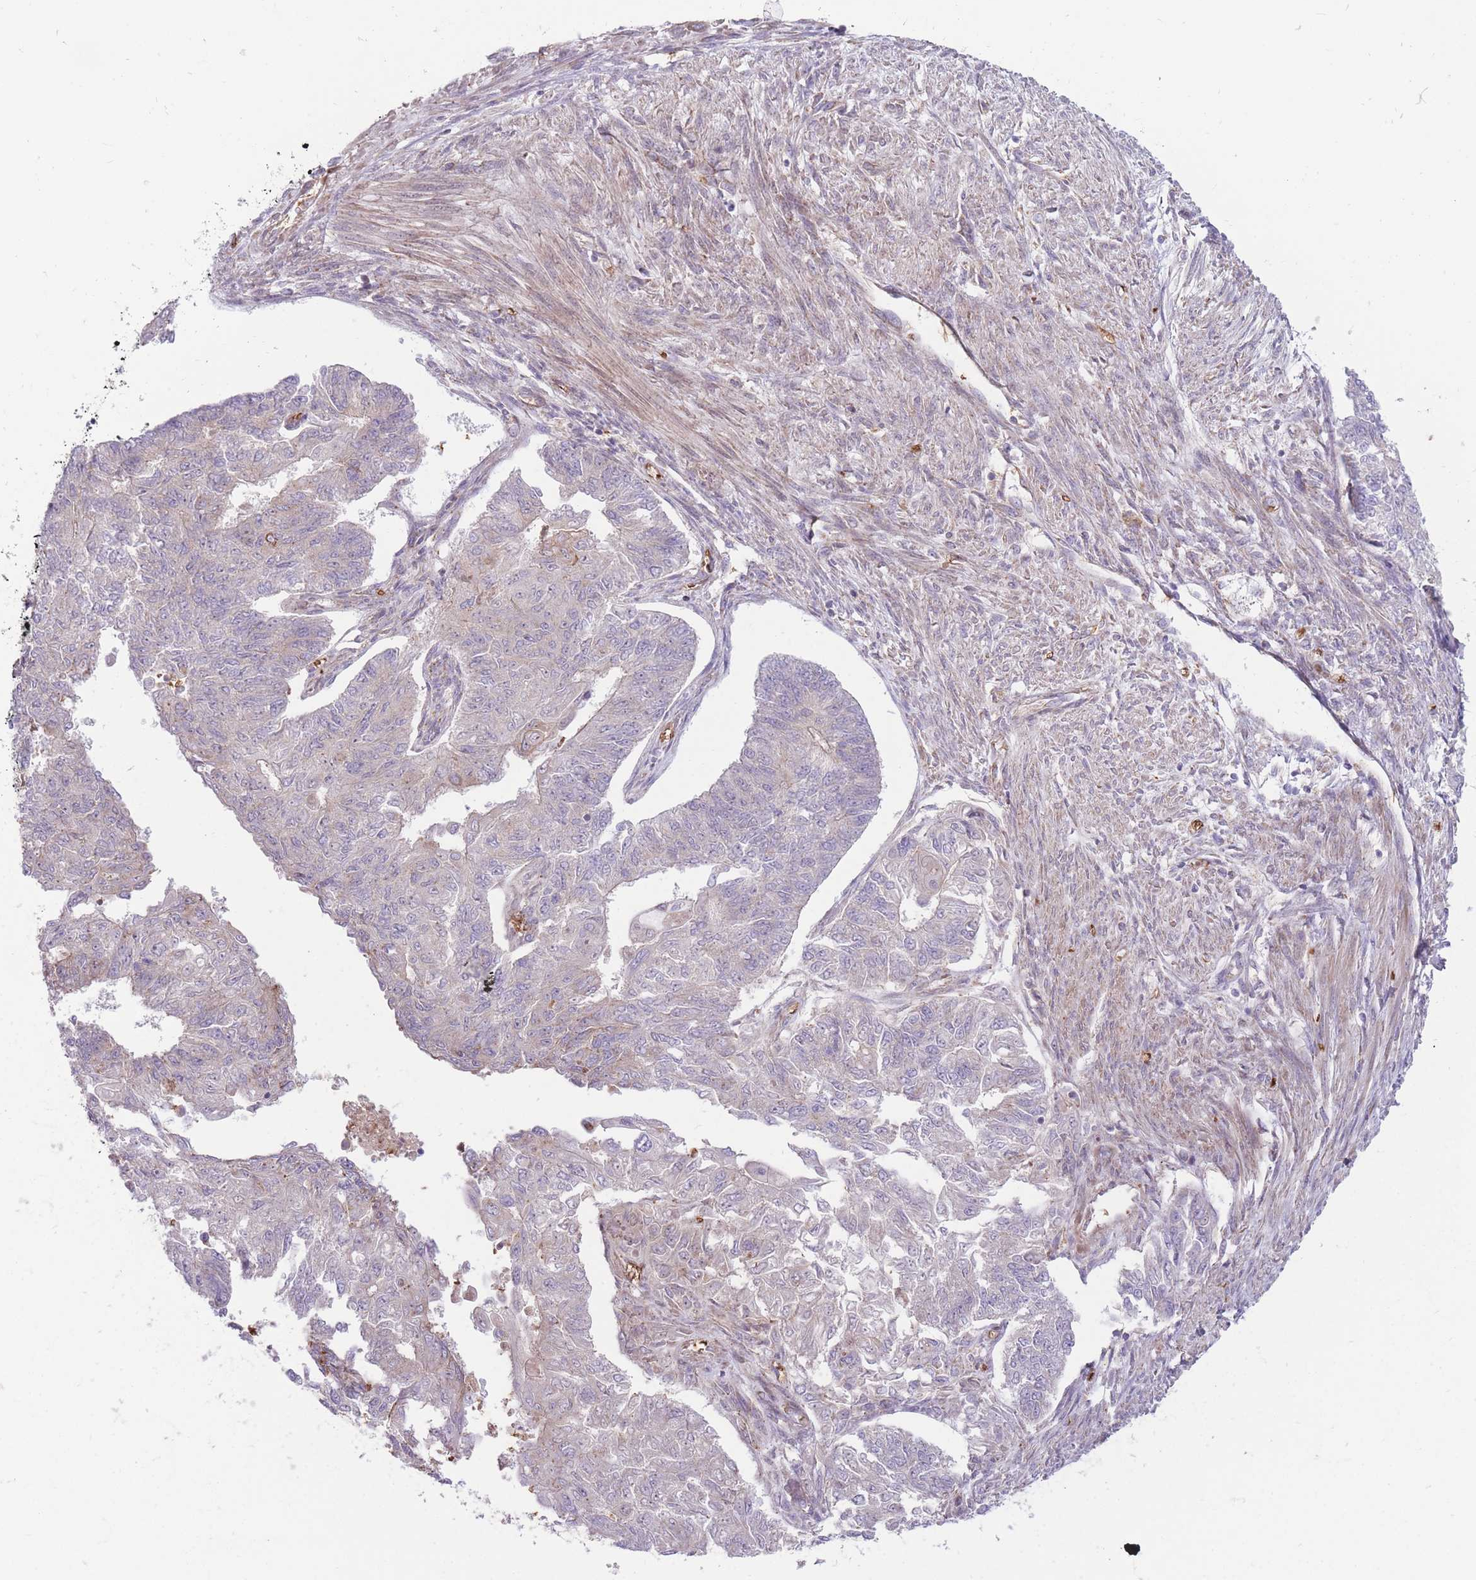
{"staining": {"intensity": "negative", "quantity": "none", "location": "none"}, "tissue": "endometrial cancer", "cell_type": "Tumor cells", "image_type": "cancer", "snomed": [{"axis": "morphology", "description": "Adenocarcinoma, NOS"}, {"axis": "topography", "description": "Endometrium"}], "caption": "DAB (3,3'-diaminobenzidine) immunohistochemical staining of human endometrial cancer displays no significant staining in tumor cells.", "gene": "ANKRD10", "patient": {"sex": "female", "age": 32}}